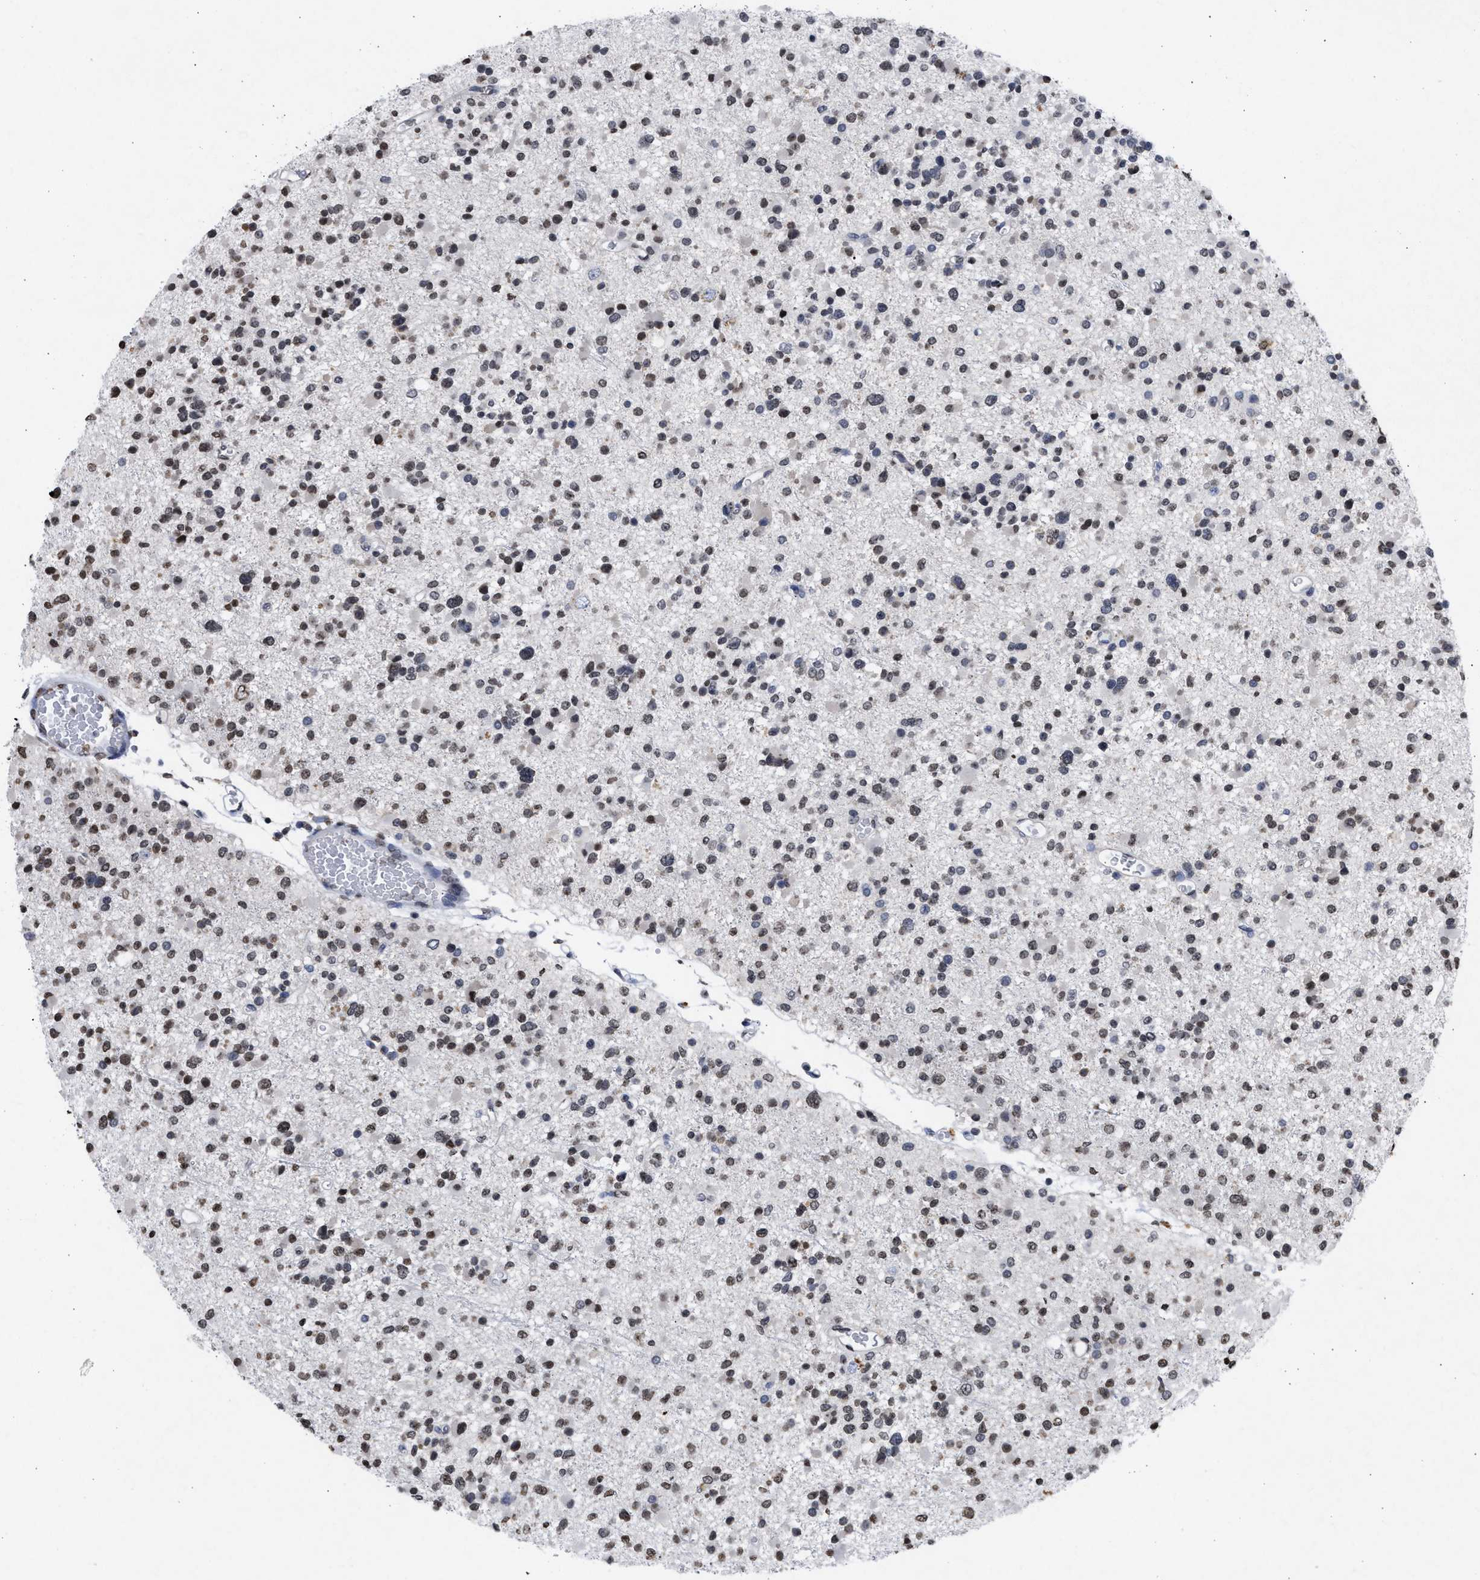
{"staining": {"intensity": "moderate", "quantity": "25%-75%", "location": "nuclear"}, "tissue": "glioma", "cell_type": "Tumor cells", "image_type": "cancer", "snomed": [{"axis": "morphology", "description": "Glioma, malignant, Low grade"}, {"axis": "topography", "description": "Brain"}], "caption": "Glioma stained with a protein marker reveals moderate staining in tumor cells.", "gene": "NUP35", "patient": {"sex": "female", "age": 22}}